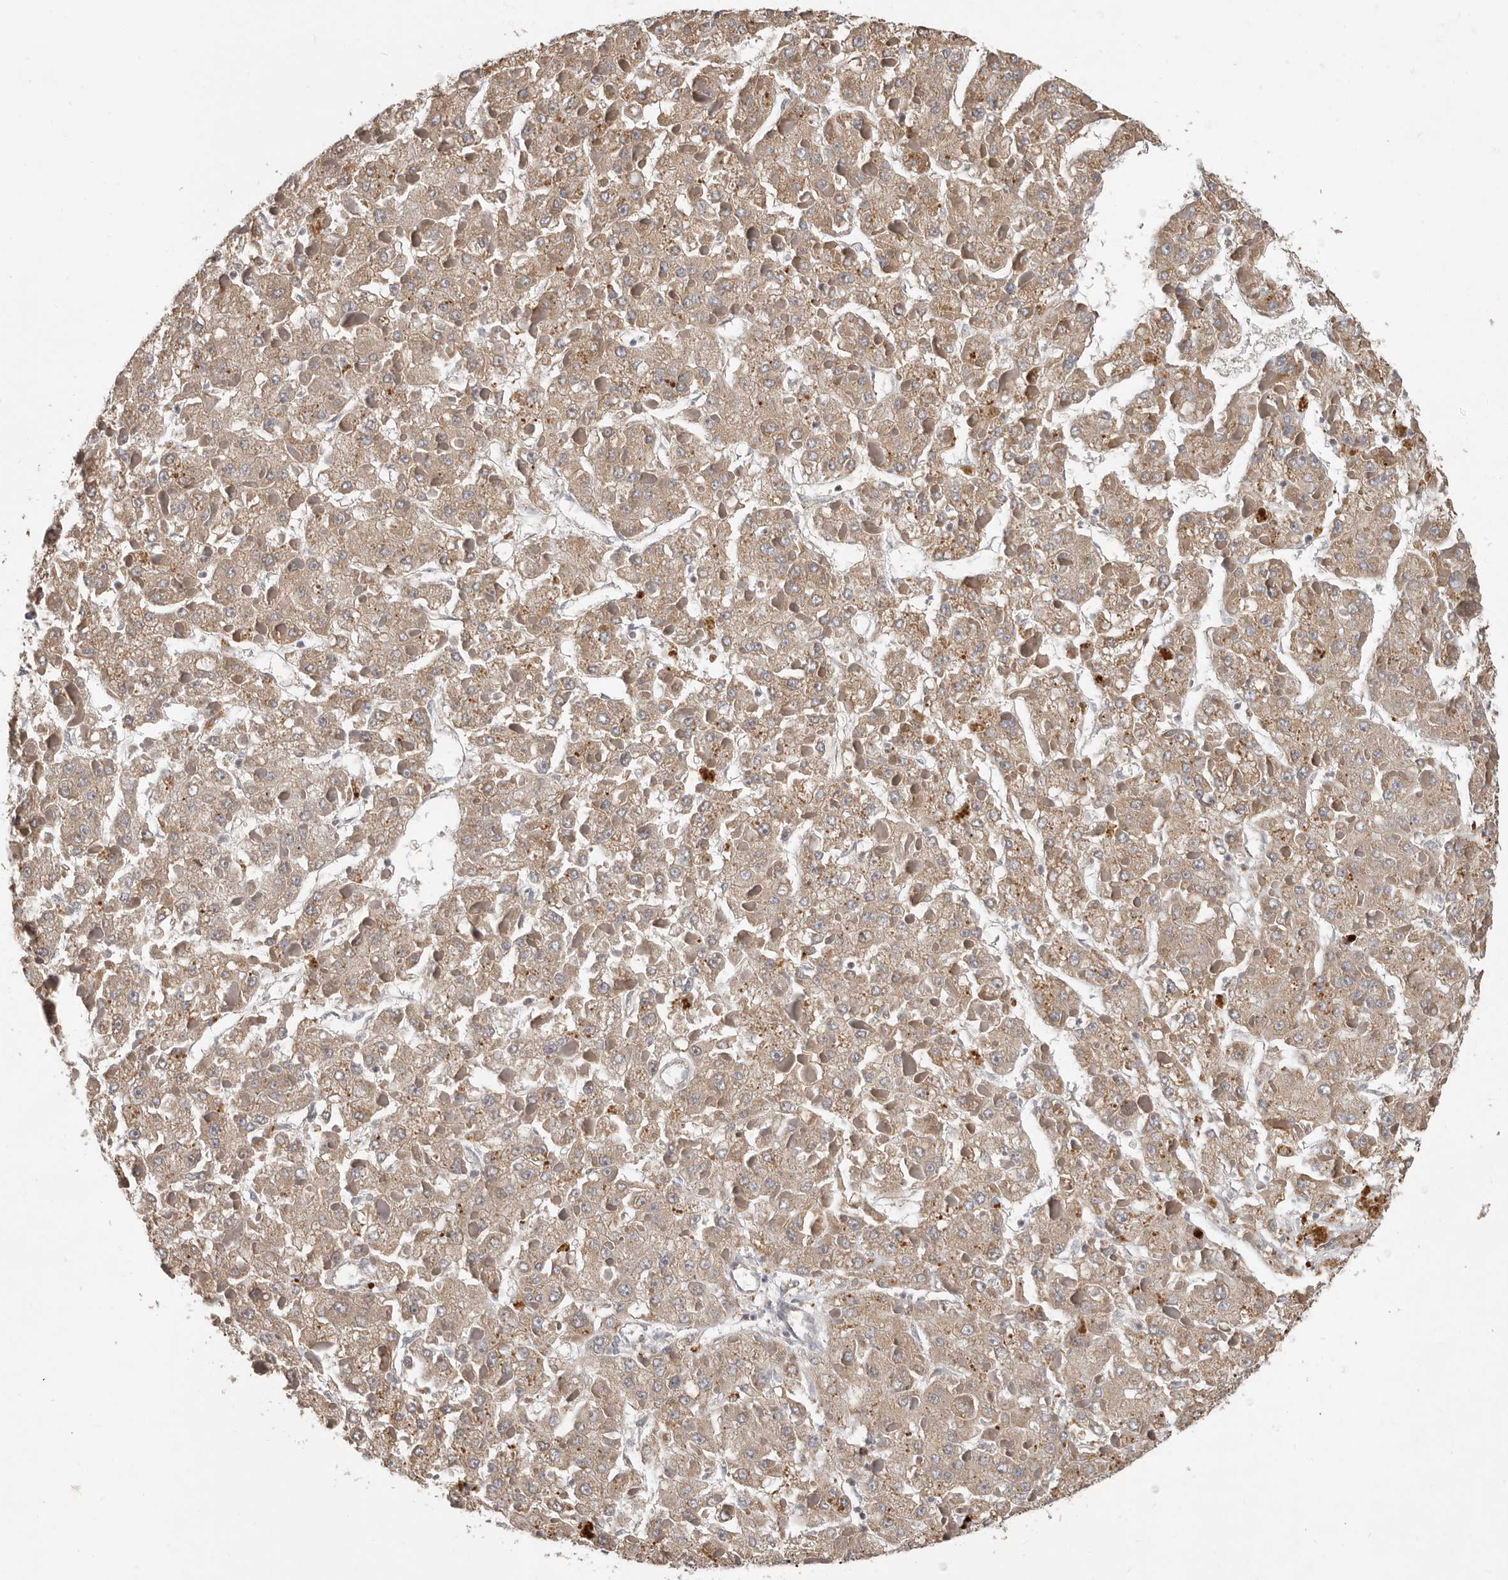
{"staining": {"intensity": "moderate", "quantity": ">75%", "location": "cytoplasmic/membranous"}, "tissue": "liver cancer", "cell_type": "Tumor cells", "image_type": "cancer", "snomed": [{"axis": "morphology", "description": "Carcinoma, Hepatocellular, NOS"}, {"axis": "topography", "description": "Liver"}], "caption": "DAB (3,3'-diaminobenzidine) immunohistochemical staining of human liver cancer (hepatocellular carcinoma) exhibits moderate cytoplasmic/membranous protein expression in about >75% of tumor cells.", "gene": "UNK", "patient": {"sex": "female", "age": 73}}